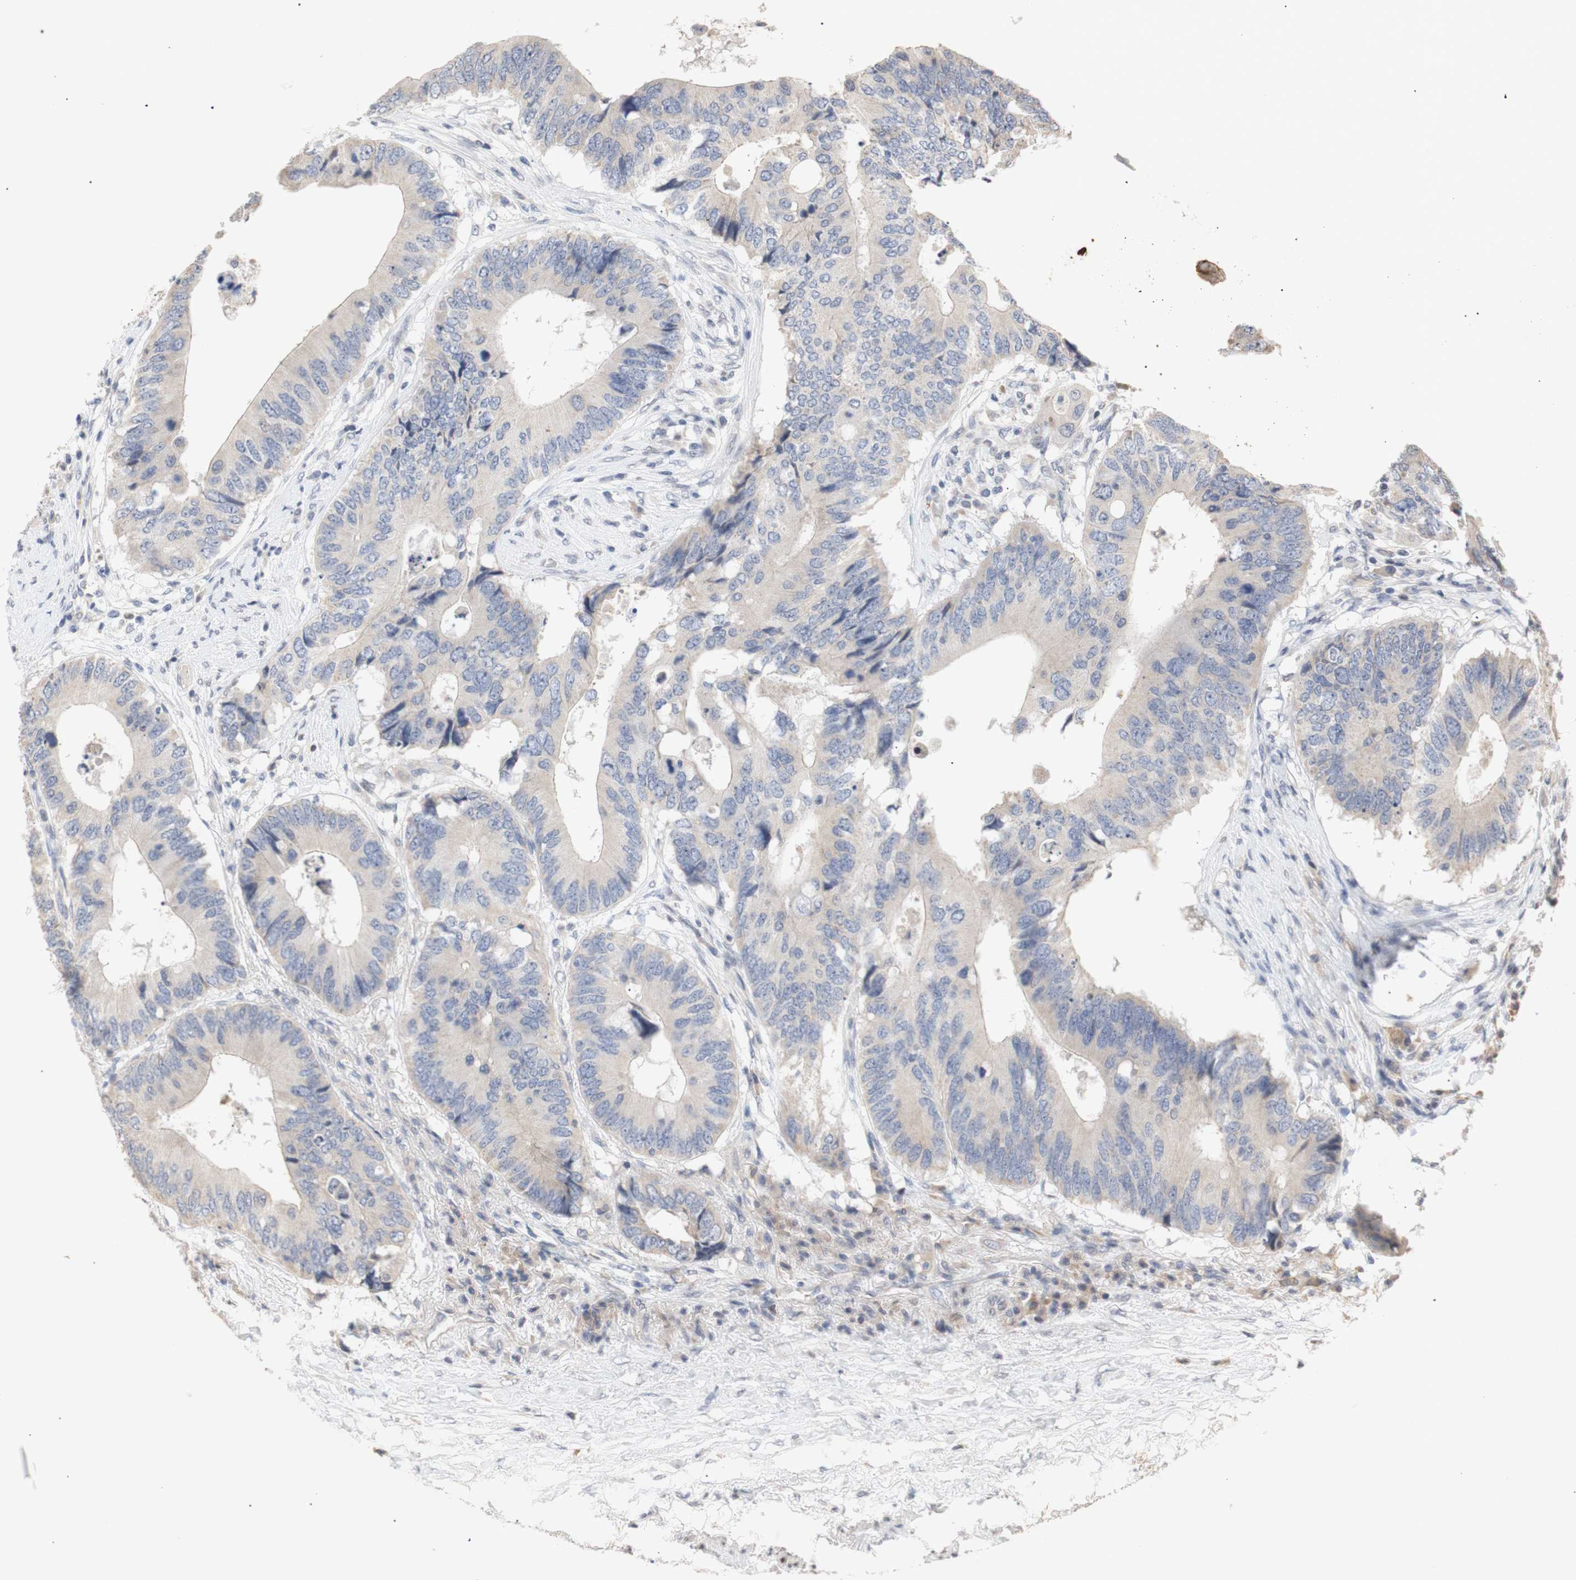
{"staining": {"intensity": "weak", "quantity": ">75%", "location": "cytoplasmic/membranous"}, "tissue": "colorectal cancer", "cell_type": "Tumor cells", "image_type": "cancer", "snomed": [{"axis": "morphology", "description": "Adenocarcinoma, NOS"}, {"axis": "topography", "description": "Colon"}], "caption": "Immunohistochemical staining of colorectal cancer (adenocarcinoma) demonstrates low levels of weak cytoplasmic/membranous staining in about >75% of tumor cells. Nuclei are stained in blue.", "gene": "FOSB", "patient": {"sex": "male", "age": 71}}